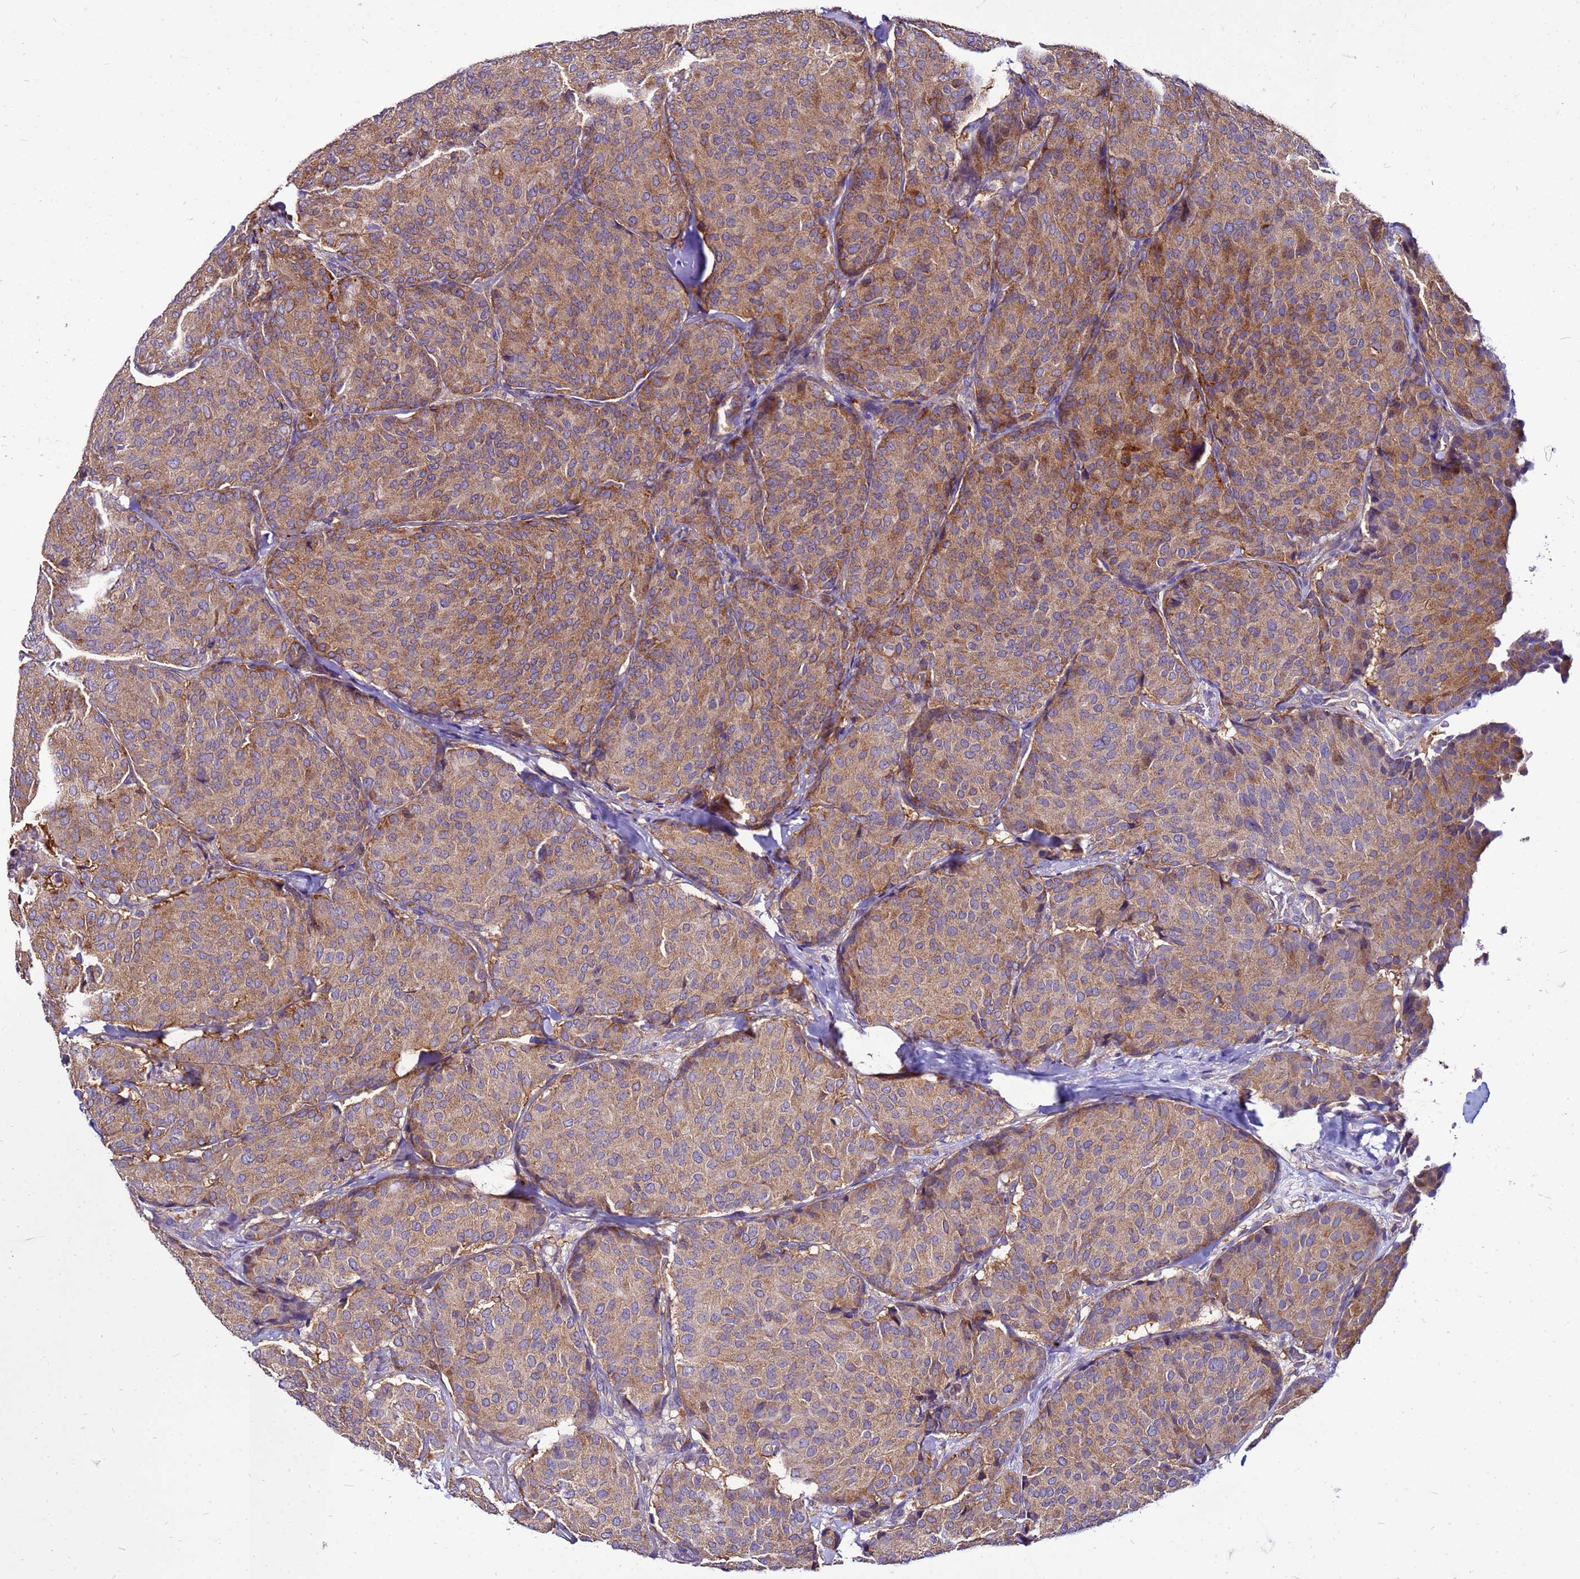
{"staining": {"intensity": "moderate", "quantity": ">75%", "location": "cytoplasmic/membranous"}, "tissue": "breast cancer", "cell_type": "Tumor cells", "image_type": "cancer", "snomed": [{"axis": "morphology", "description": "Duct carcinoma"}, {"axis": "topography", "description": "Breast"}], "caption": "DAB (3,3'-diaminobenzidine) immunohistochemical staining of breast infiltrating ductal carcinoma demonstrates moderate cytoplasmic/membranous protein staining in approximately >75% of tumor cells.", "gene": "PKD1", "patient": {"sex": "female", "age": 75}}